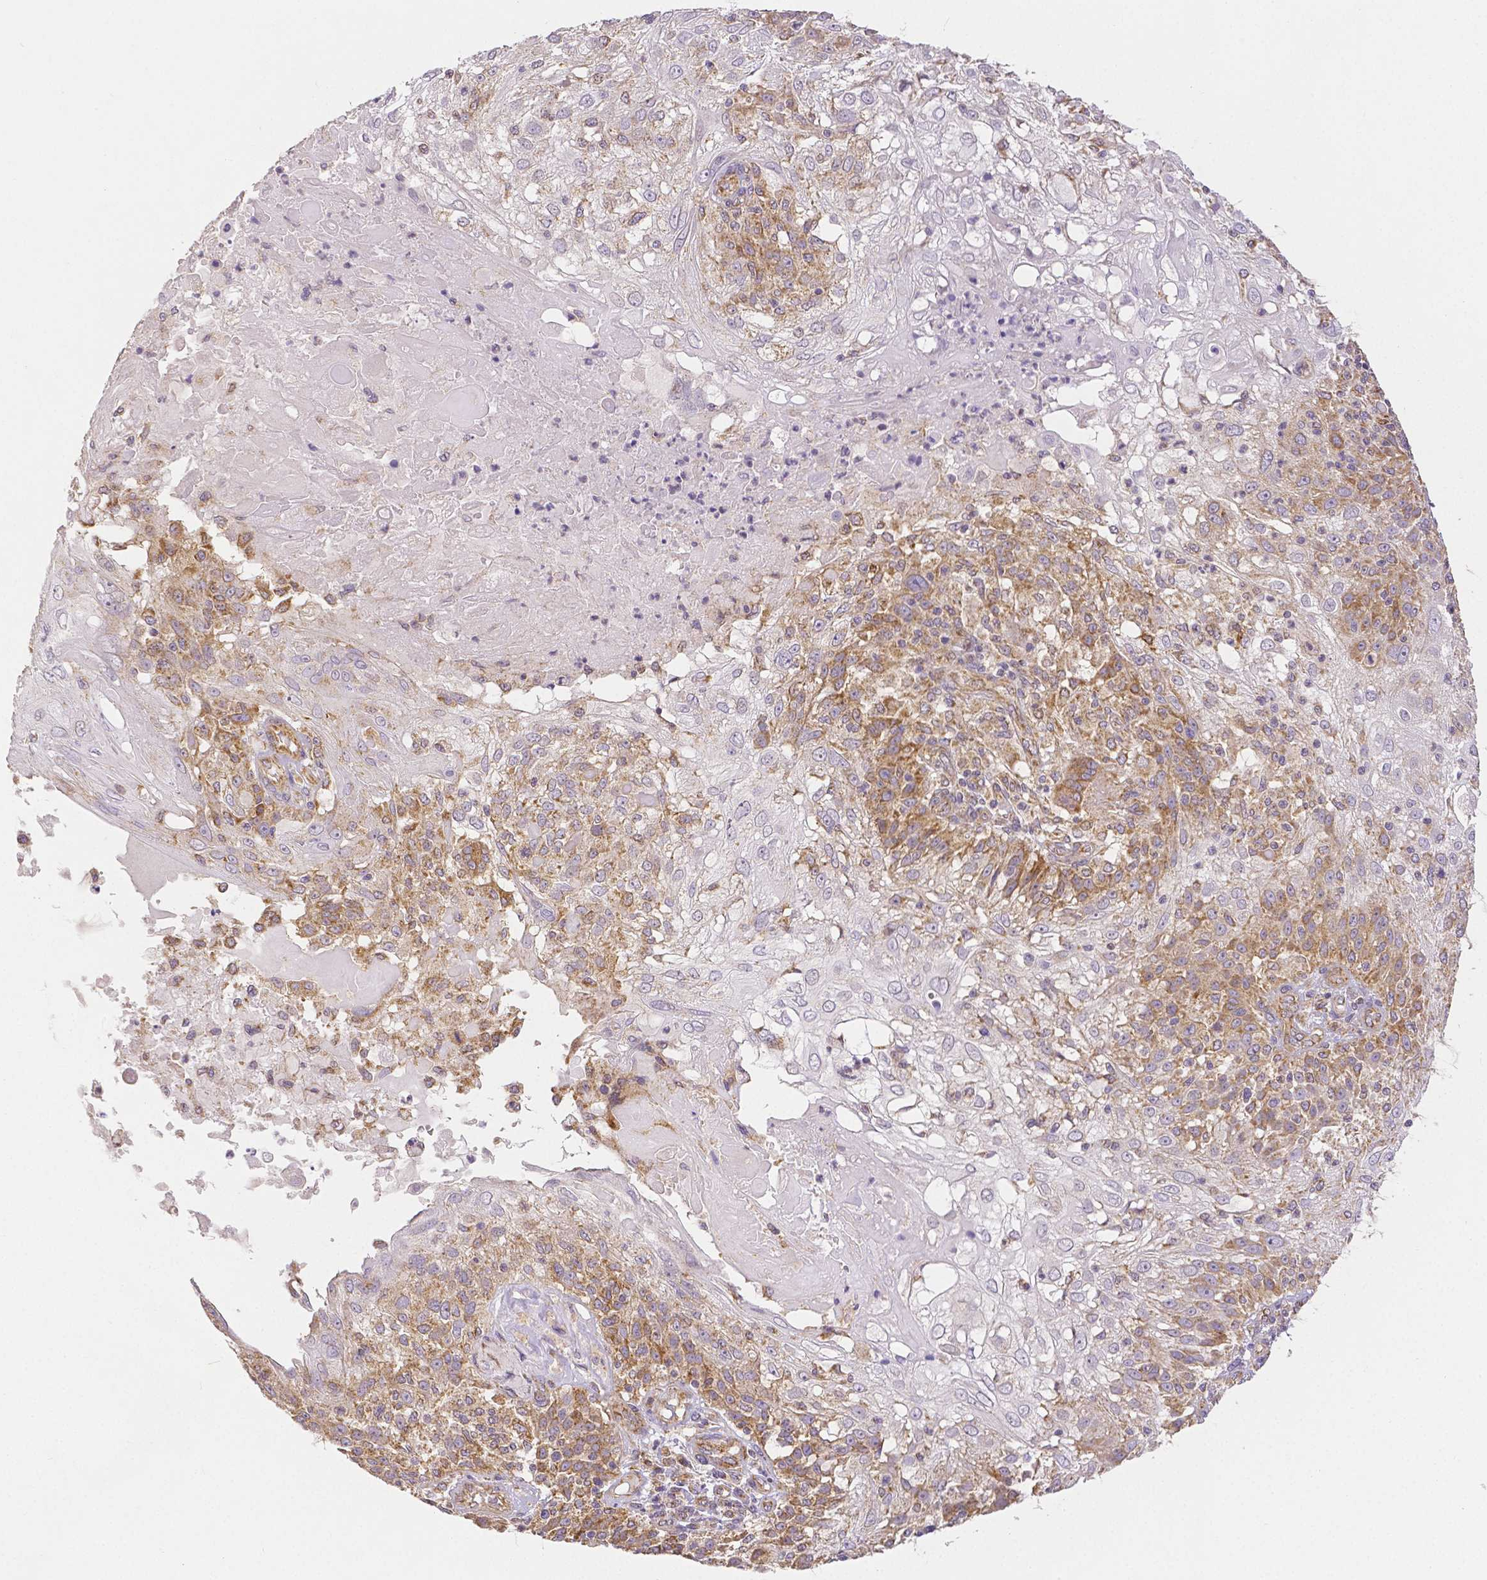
{"staining": {"intensity": "moderate", "quantity": "25%-75%", "location": "cytoplasmic/membranous"}, "tissue": "skin cancer", "cell_type": "Tumor cells", "image_type": "cancer", "snomed": [{"axis": "morphology", "description": "Normal tissue, NOS"}, {"axis": "morphology", "description": "Squamous cell carcinoma, NOS"}, {"axis": "topography", "description": "Skin"}], "caption": "This is an image of immunohistochemistry (IHC) staining of skin cancer, which shows moderate positivity in the cytoplasmic/membranous of tumor cells.", "gene": "RHOT1", "patient": {"sex": "female", "age": 83}}